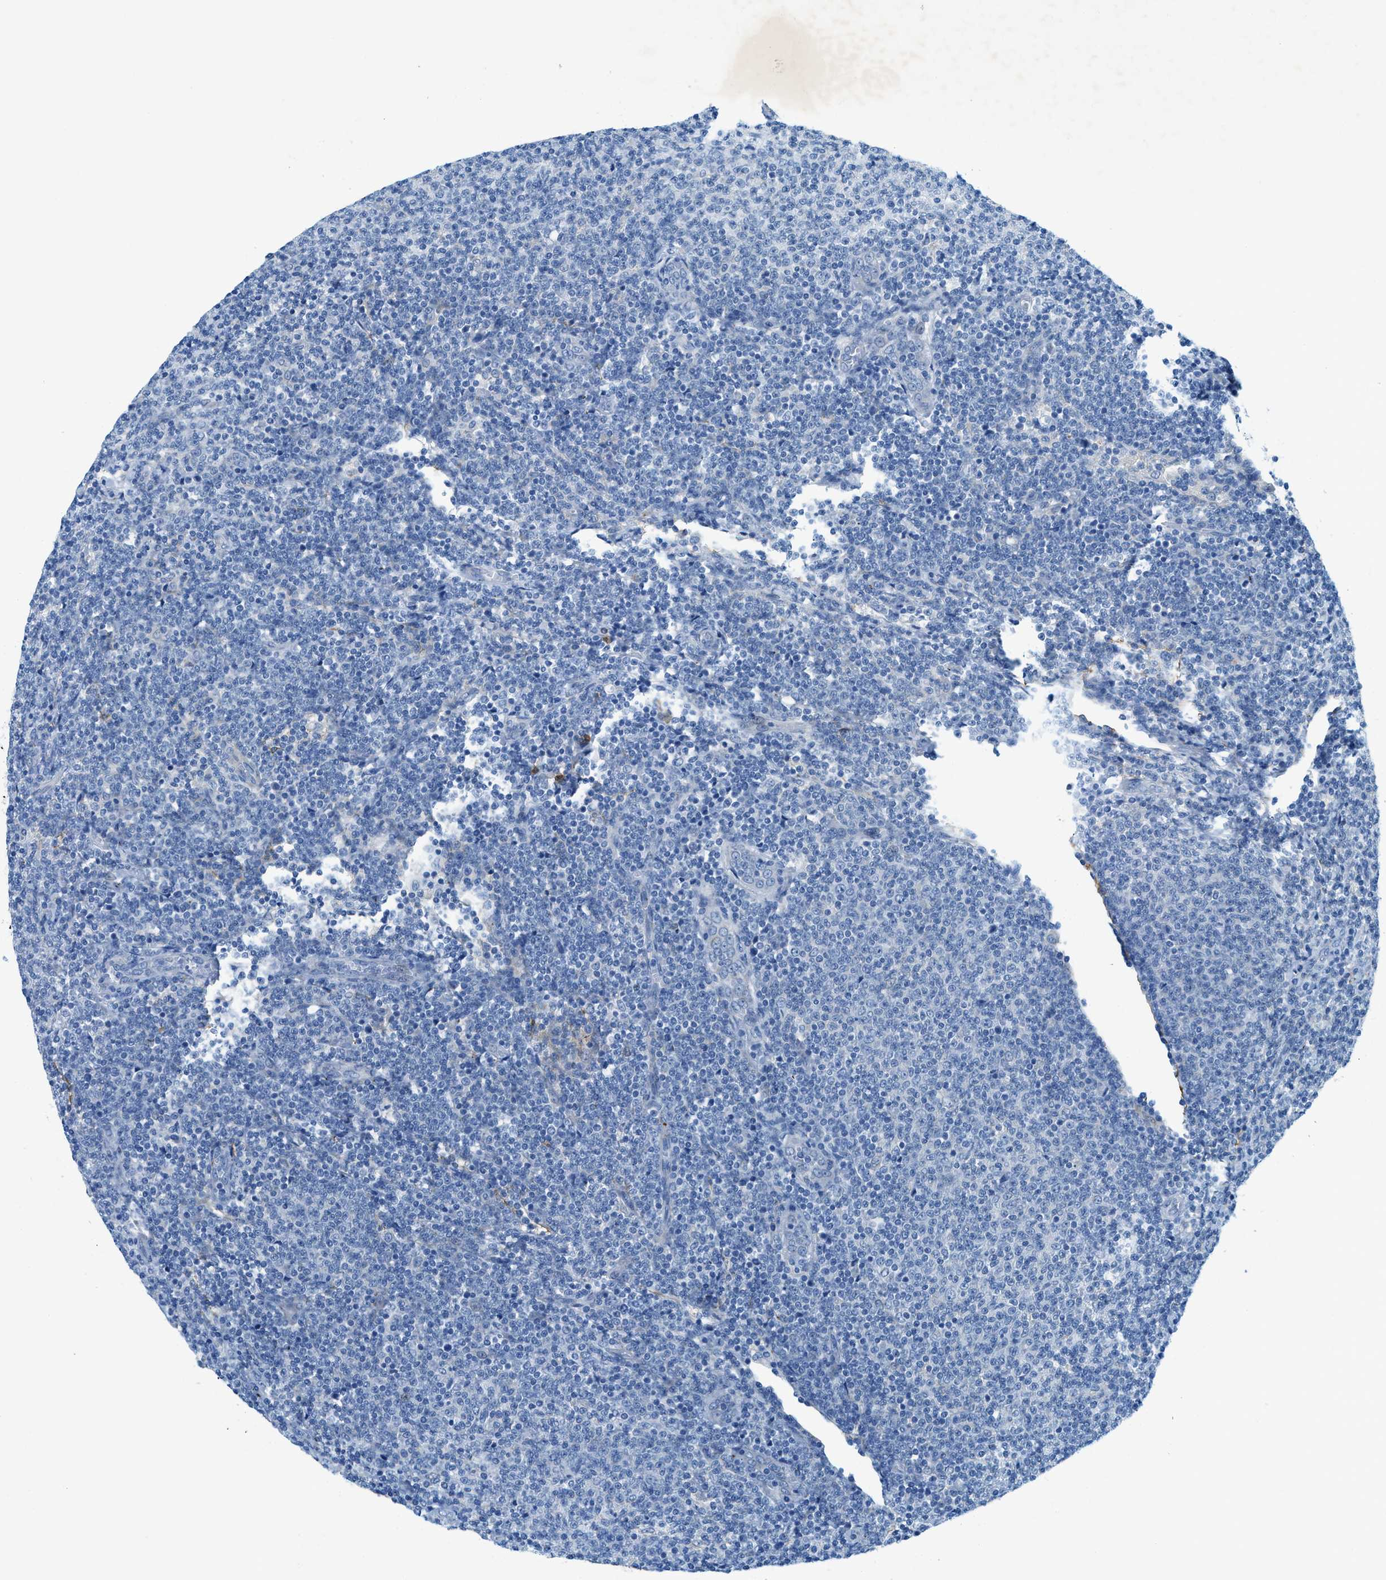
{"staining": {"intensity": "negative", "quantity": "none", "location": "none"}, "tissue": "lymphoma", "cell_type": "Tumor cells", "image_type": "cancer", "snomed": [{"axis": "morphology", "description": "Malignant lymphoma, non-Hodgkin's type, Low grade"}, {"axis": "topography", "description": "Lymph node"}], "caption": "Malignant lymphoma, non-Hodgkin's type (low-grade) was stained to show a protein in brown. There is no significant staining in tumor cells.", "gene": "ZDHHC13", "patient": {"sex": "male", "age": 66}}